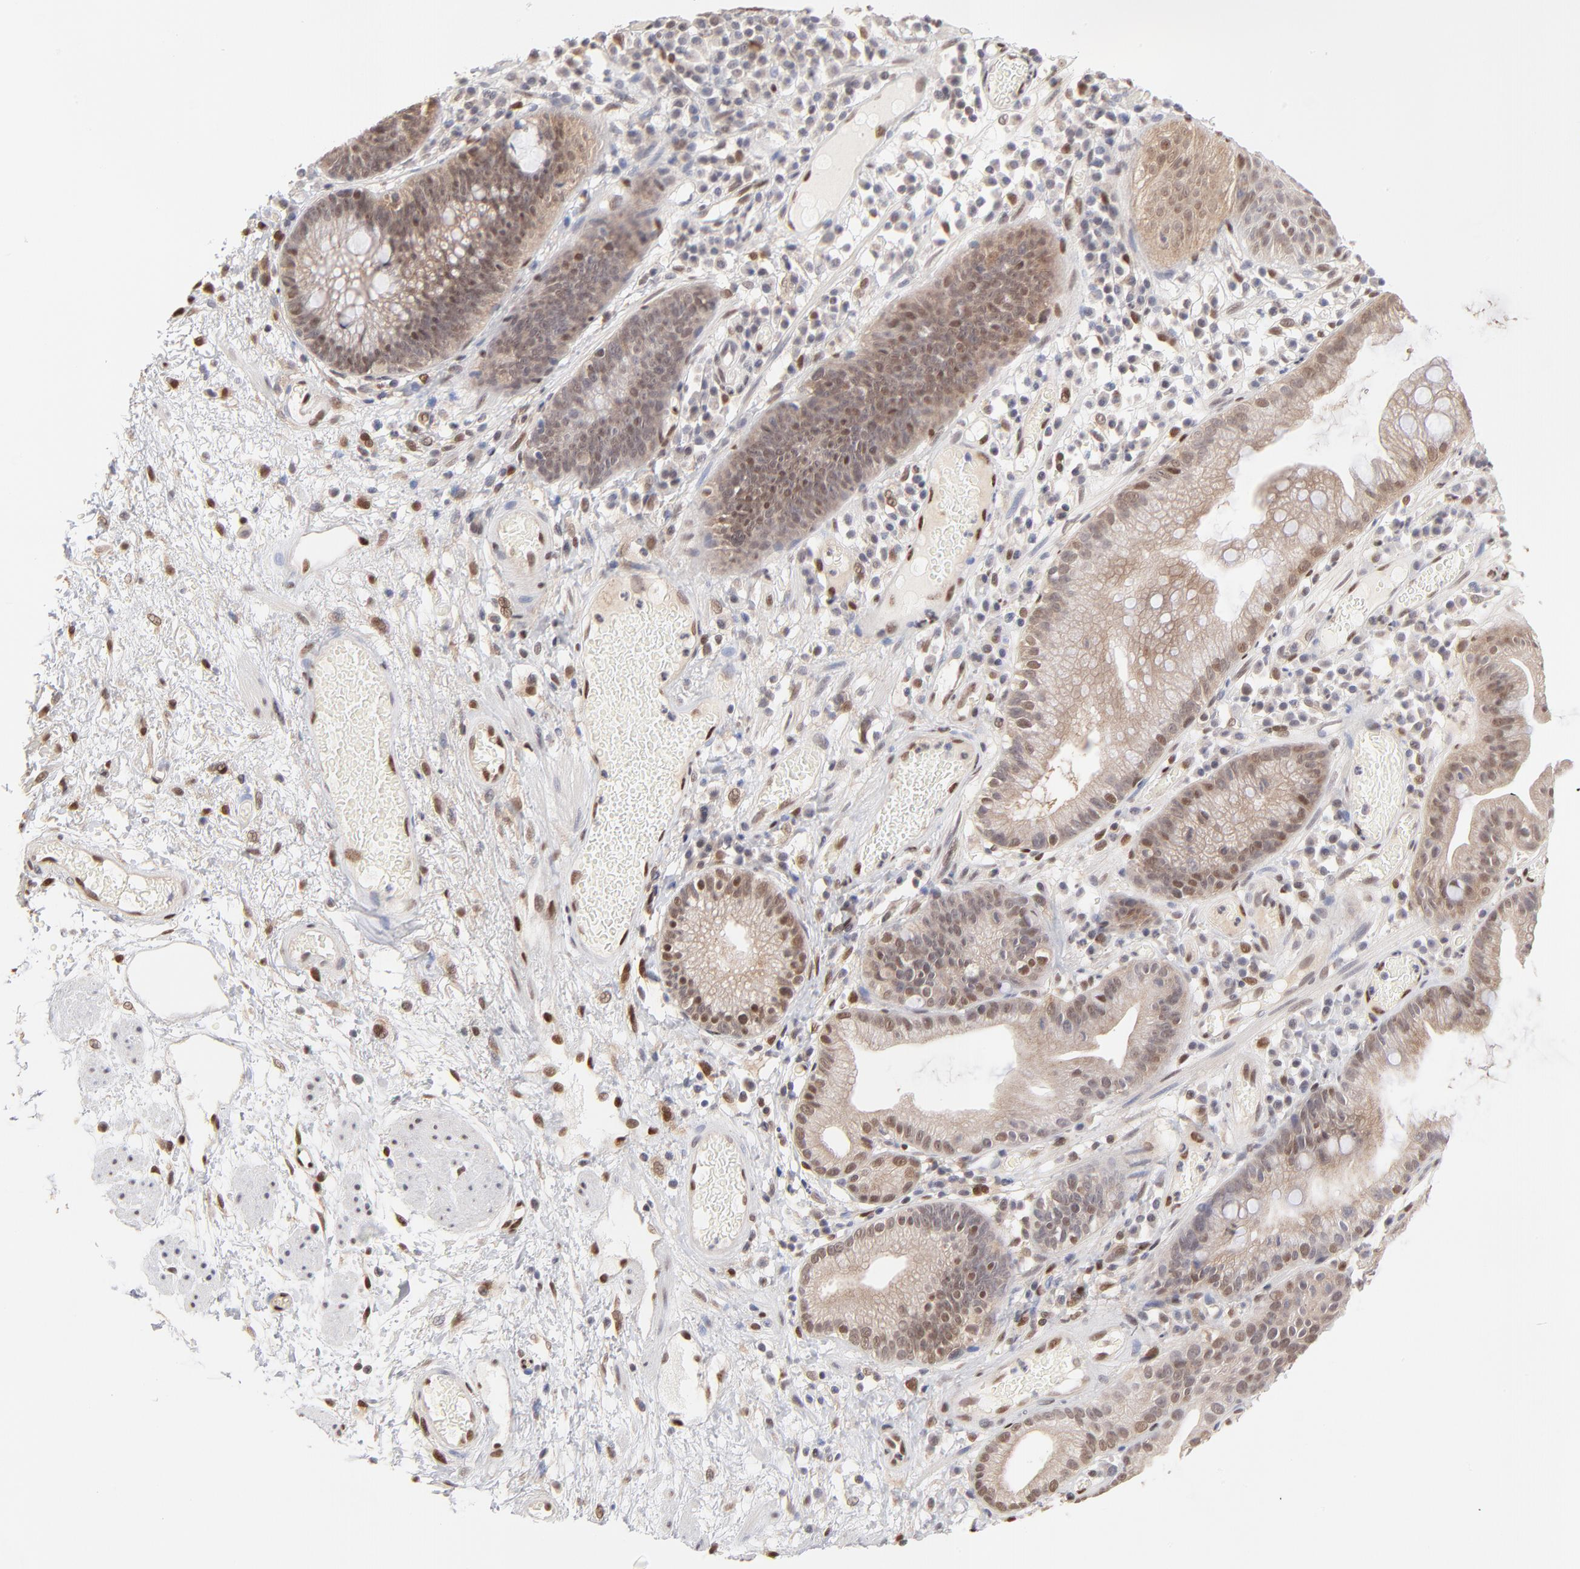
{"staining": {"intensity": "weak", "quantity": "25%-75%", "location": "nuclear"}, "tissue": "skin", "cell_type": "Epidermal cells", "image_type": "normal", "snomed": [{"axis": "morphology", "description": "Normal tissue, NOS"}, {"axis": "morphology", "description": "Hemorrhoids"}, {"axis": "morphology", "description": "Inflammation, NOS"}, {"axis": "topography", "description": "Anal"}], "caption": "Immunohistochemical staining of unremarkable human skin demonstrates 25%-75% levels of weak nuclear protein expression in approximately 25%-75% of epidermal cells. (Stains: DAB (3,3'-diaminobenzidine) in brown, nuclei in blue, Microscopy: brightfield microscopy at high magnification).", "gene": "STAT3", "patient": {"sex": "male", "age": 60}}